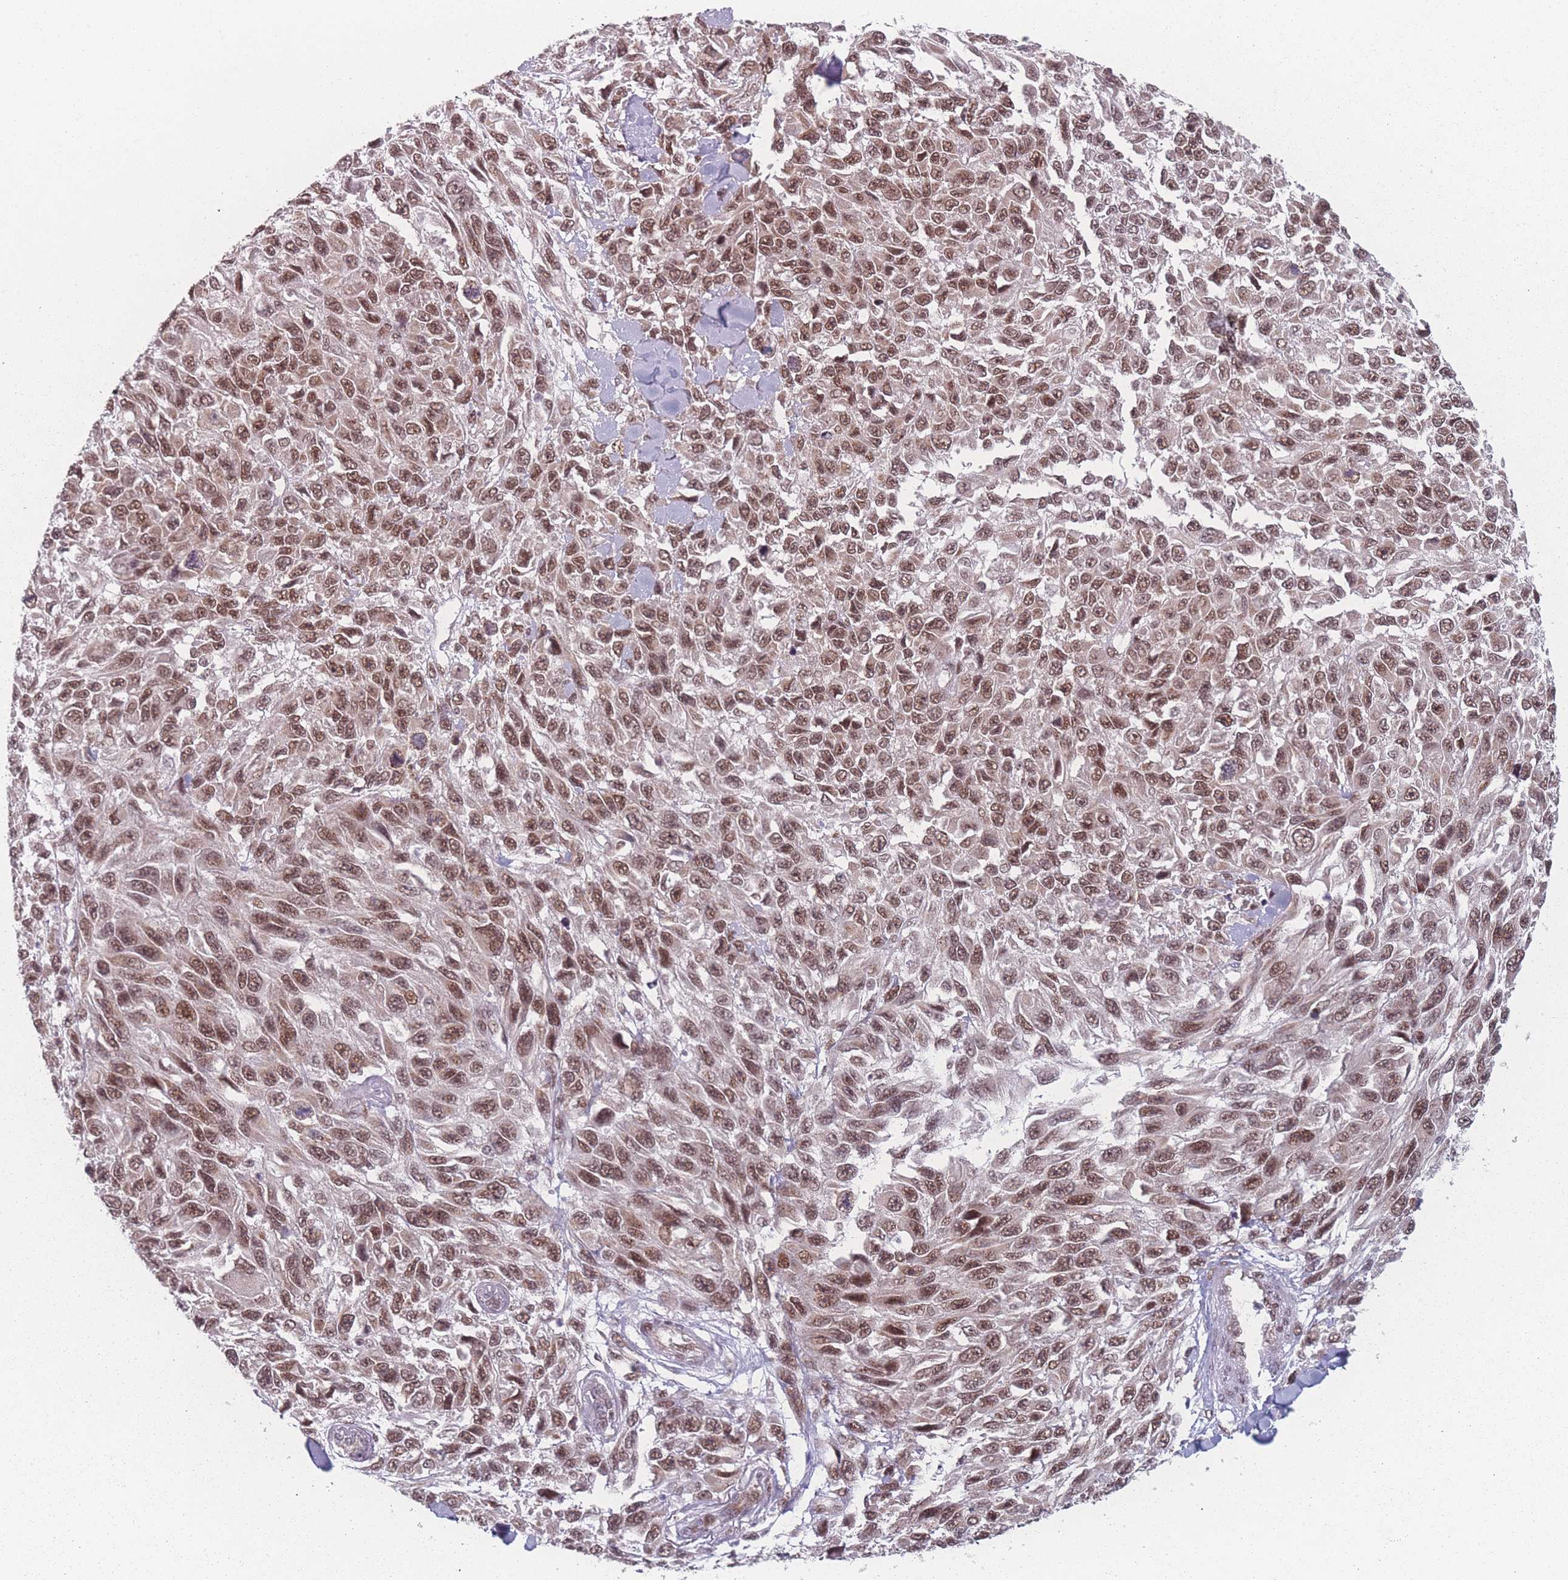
{"staining": {"intensity": "moderate", "quantity": ">75%", "location": "nuclear"}, "tissue": "melanoma", "cell_type": "Tumor cells", "image_type": "cancer", "snomed": [{"axis": "morphology", "description": "Malignant melanoma, NOS"}, {"axis": "topography", "description": "Skin"}], "caption": "IHC photomicrograph of human malignant melanoma stained for a protein (brown), which shows medium levels of moderate nuclear staining in about >75% of tumor cells.", "gene": "ZC3H14", "patient": {"sex": "female", "age": 96}}